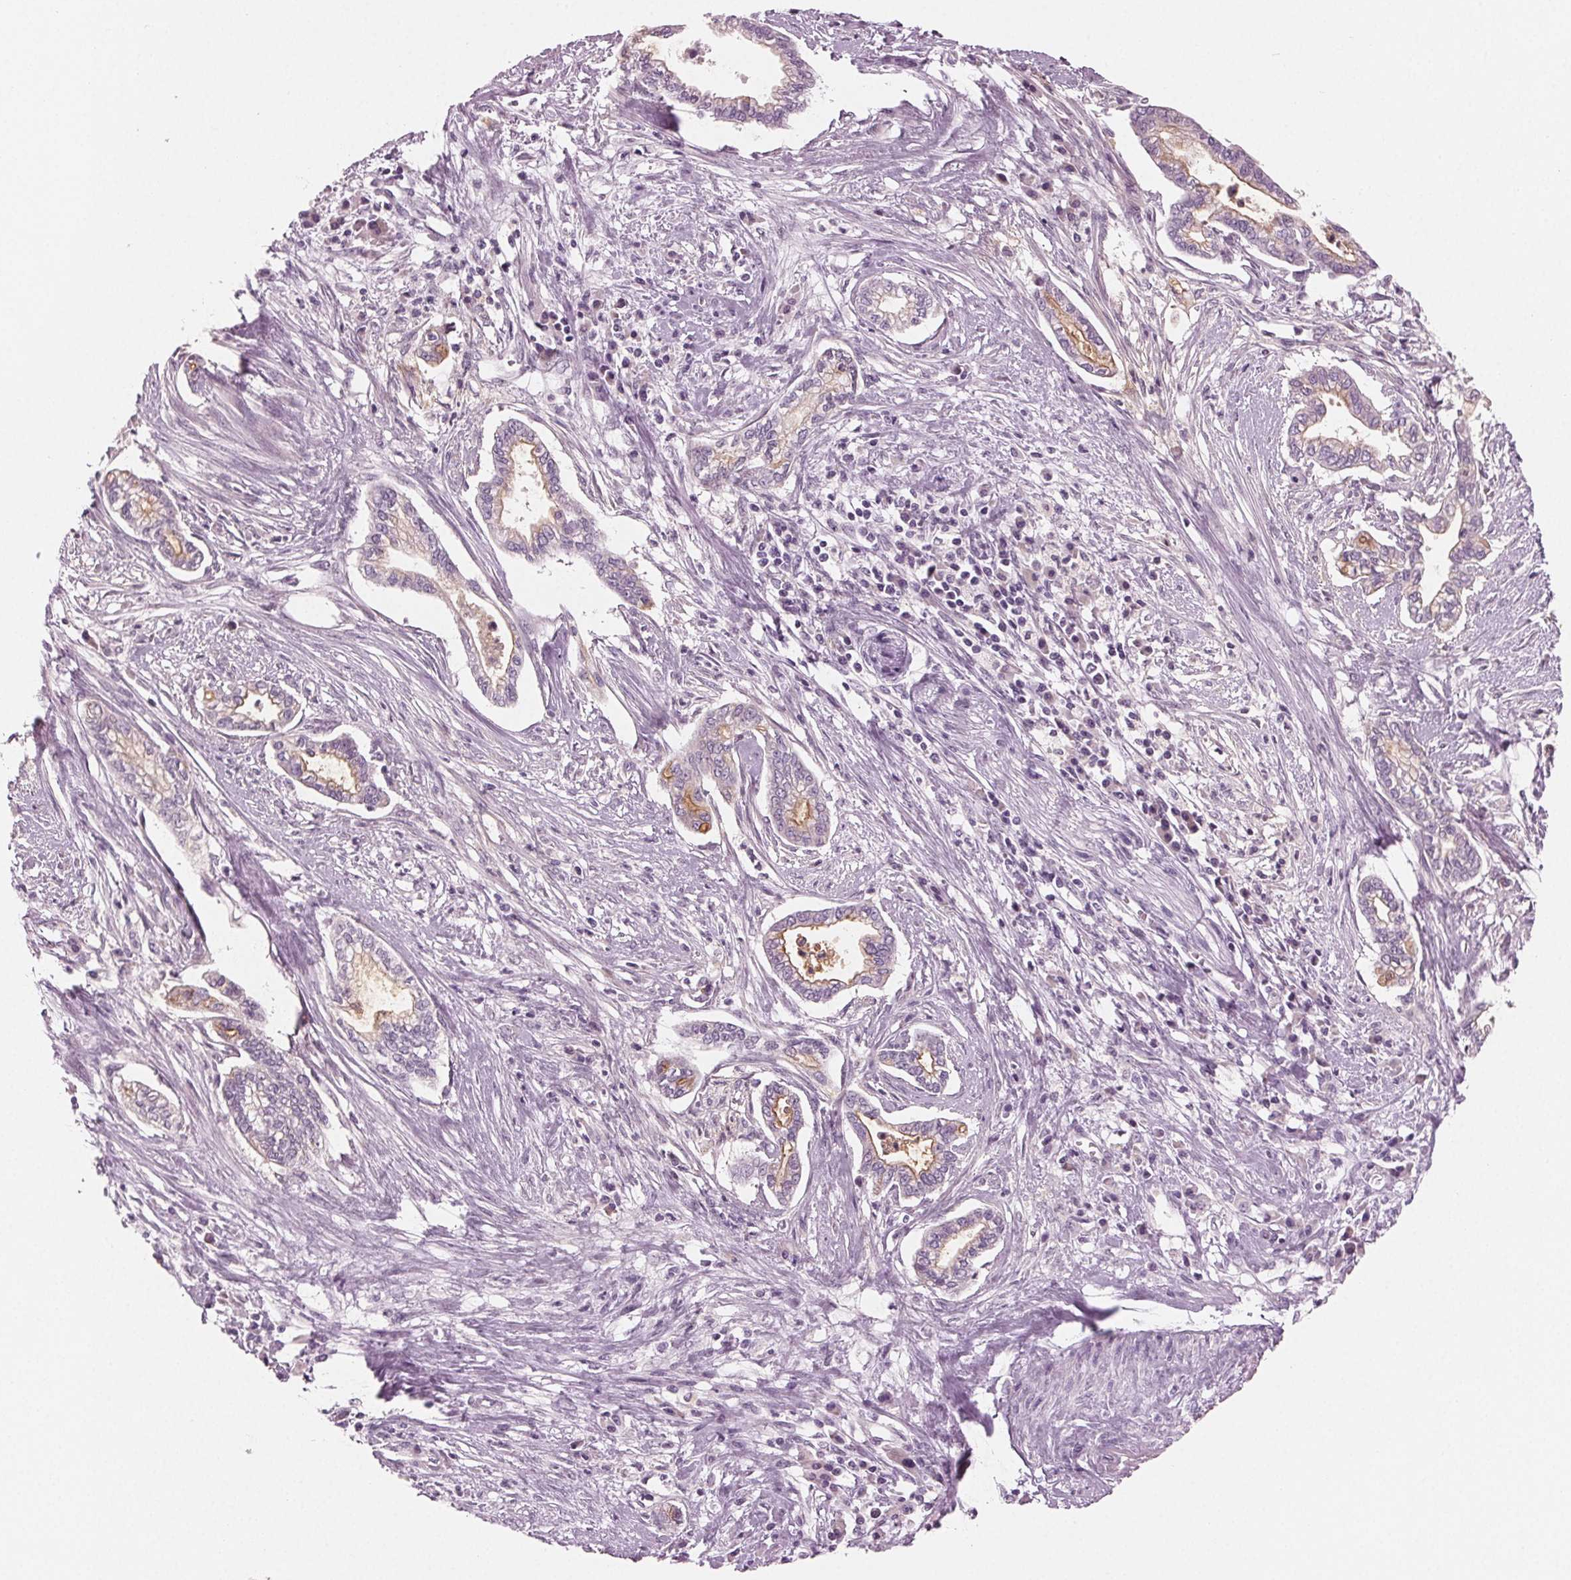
{"staining": {"intensity": "moderate", "quantity": "<25%", "location": "cytoplasmic/membranous"}, "tissue": "cervical cancer", "cell_type": "Tumor cells", "image_type": "cancer", "snomed": [{"axis": "morphology", "description": "Adenocarcinoma, NOS"}, {"axis": "topography", "description": "Cervix"}], "caption": "Protein expression analysis of human adenocarcinoma (cervical) reveals moderate cytoplasmic/membranous expression in approximately <25% of tumor cells.", "gene": "PRAP1", "patient": {"sex": "female", "age": 62}}